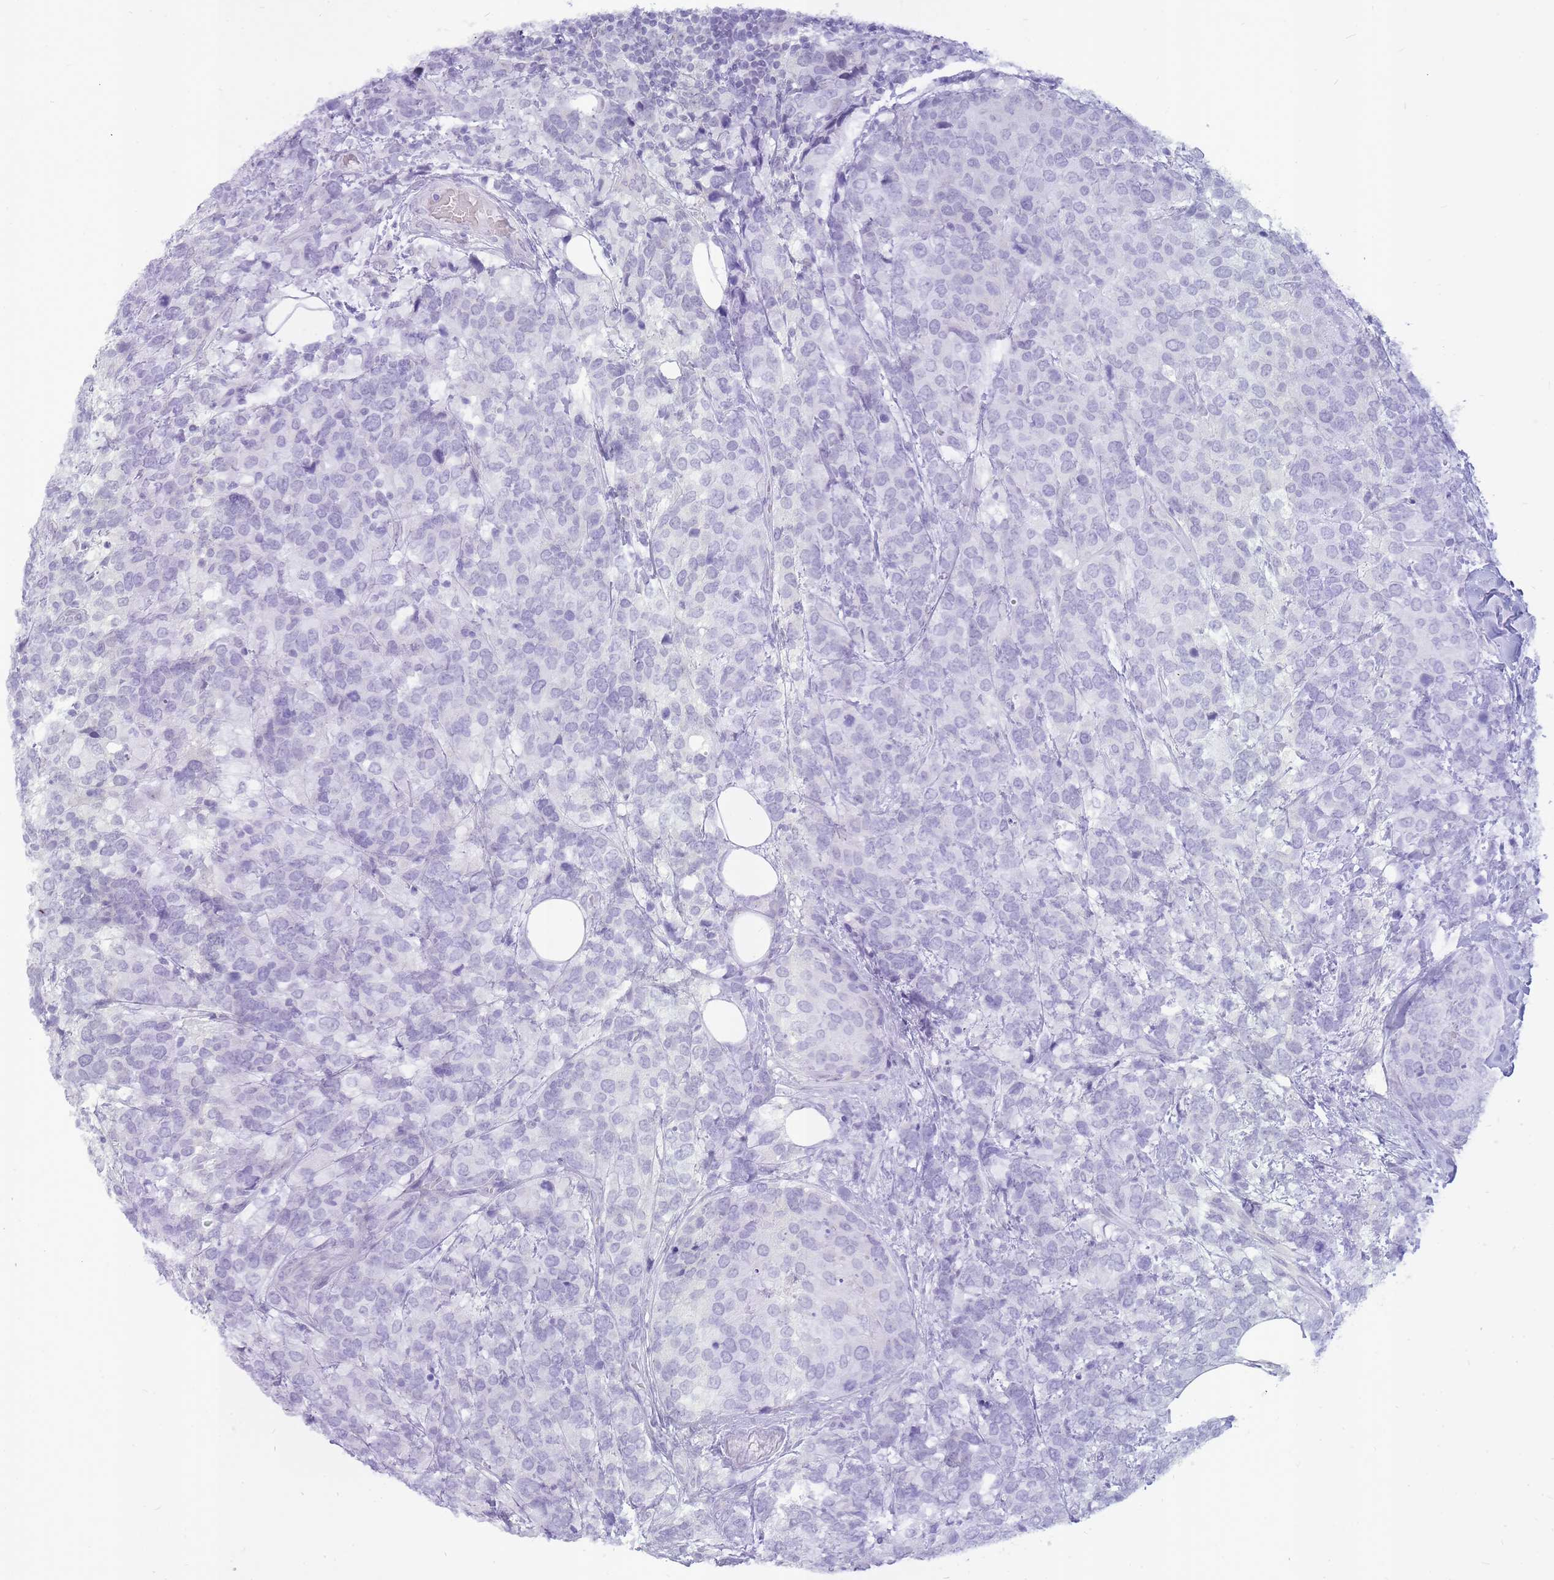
{"staining": {"intensity": "negative", "quantity": "none", "location": "none"}, "tissue": "breast cancer", "cell_type": "Tumor cells", "image_type": "cancer", "snomed": [{"axis": "morphology", "description": "Lobular carcinoma"}, {"axis": "topography", "description": "Breast"}], "caption": "The image displays no significant positivity in tumor cells of breast cancer.", "gene": "INS", "patient": {"sex": "female", "age": 59}}